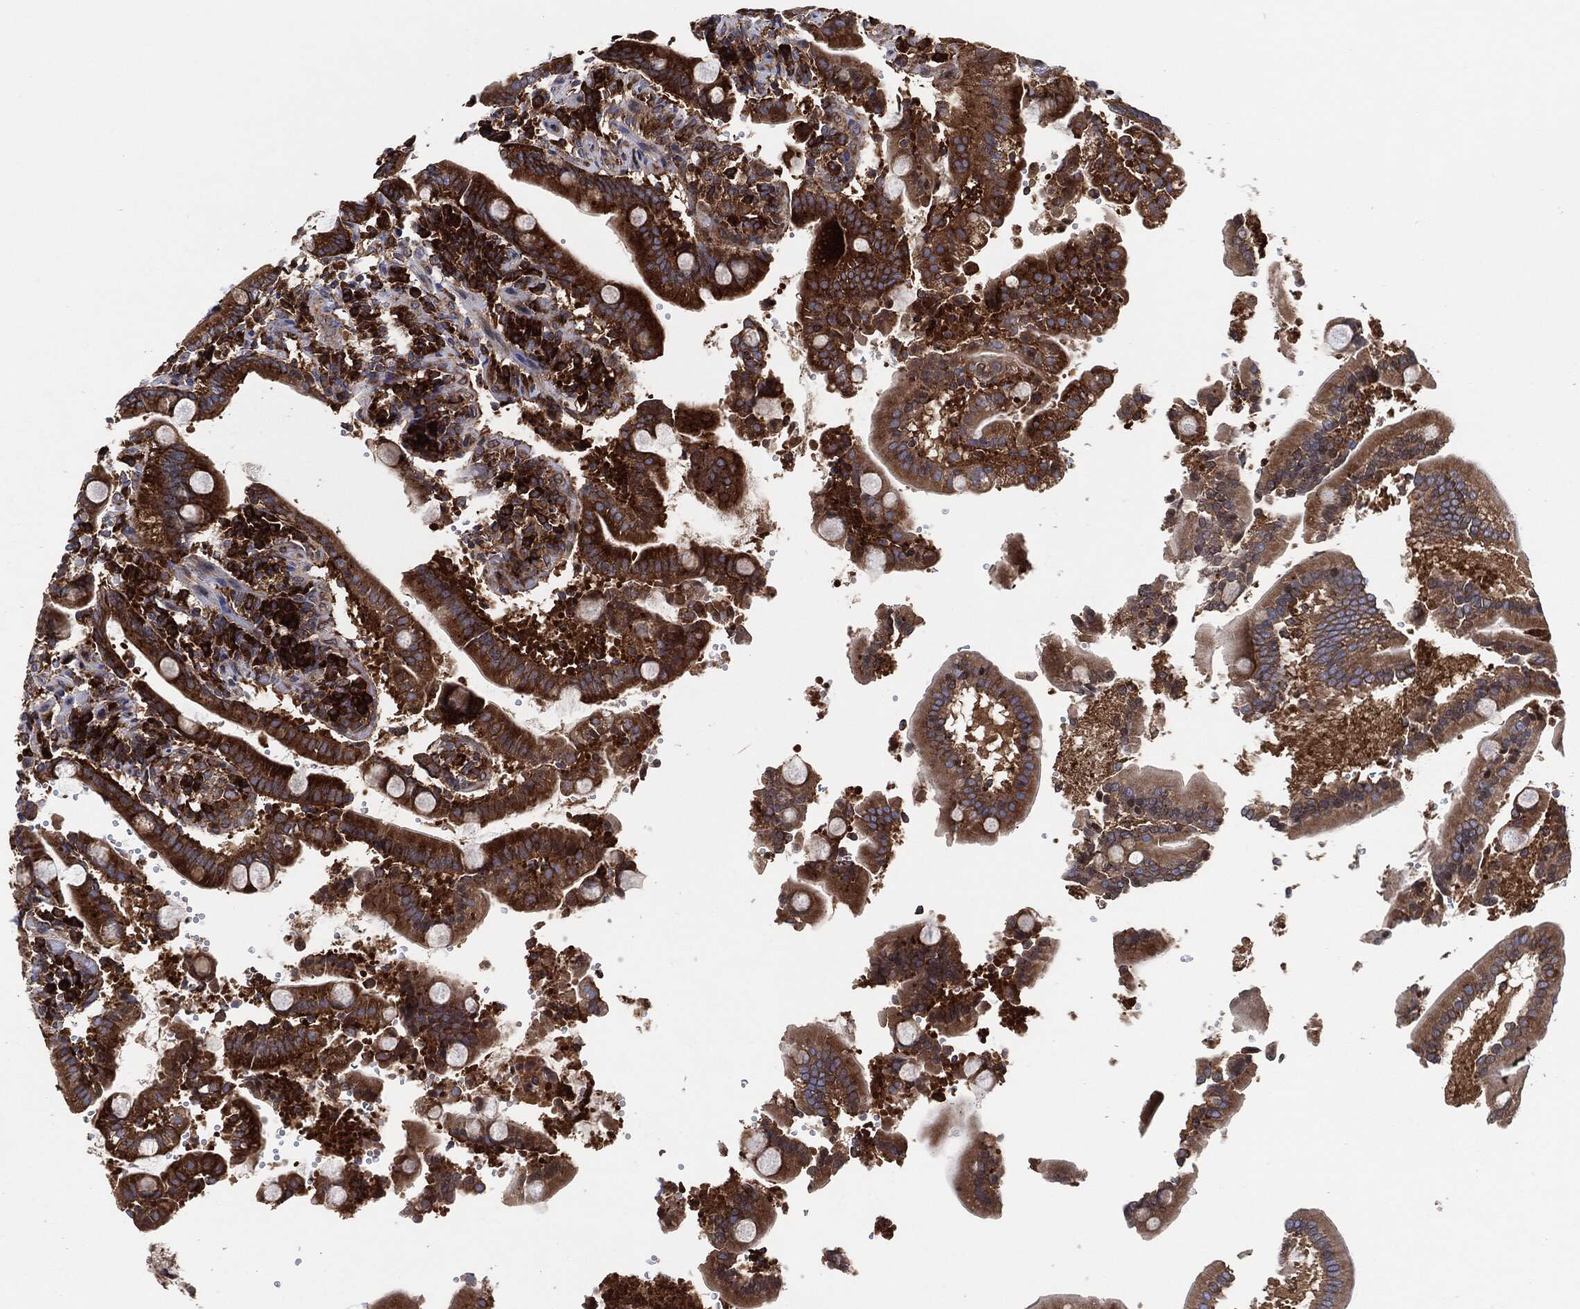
{"staining": {"intensity": "strong", "quantity": ">75%", "location": "cytoplasmic/membranous"}, "tissue": "duodenum", "cell_type": "Glandular cells", "image_type": "normal", "snomed": [{"axis": "morphology", "description": "Normal tissue, NOS"}, {"axis": "topography", "description": "Duodenum"}], "caption": "Strong cytoplasmic/membranous protein positivity is present in approximately >75% of glandular cells in duodenum. Nuclei are stained in blue.", "gene": "EIF2S2", "patient": {"sex": "female", "age": 62}}